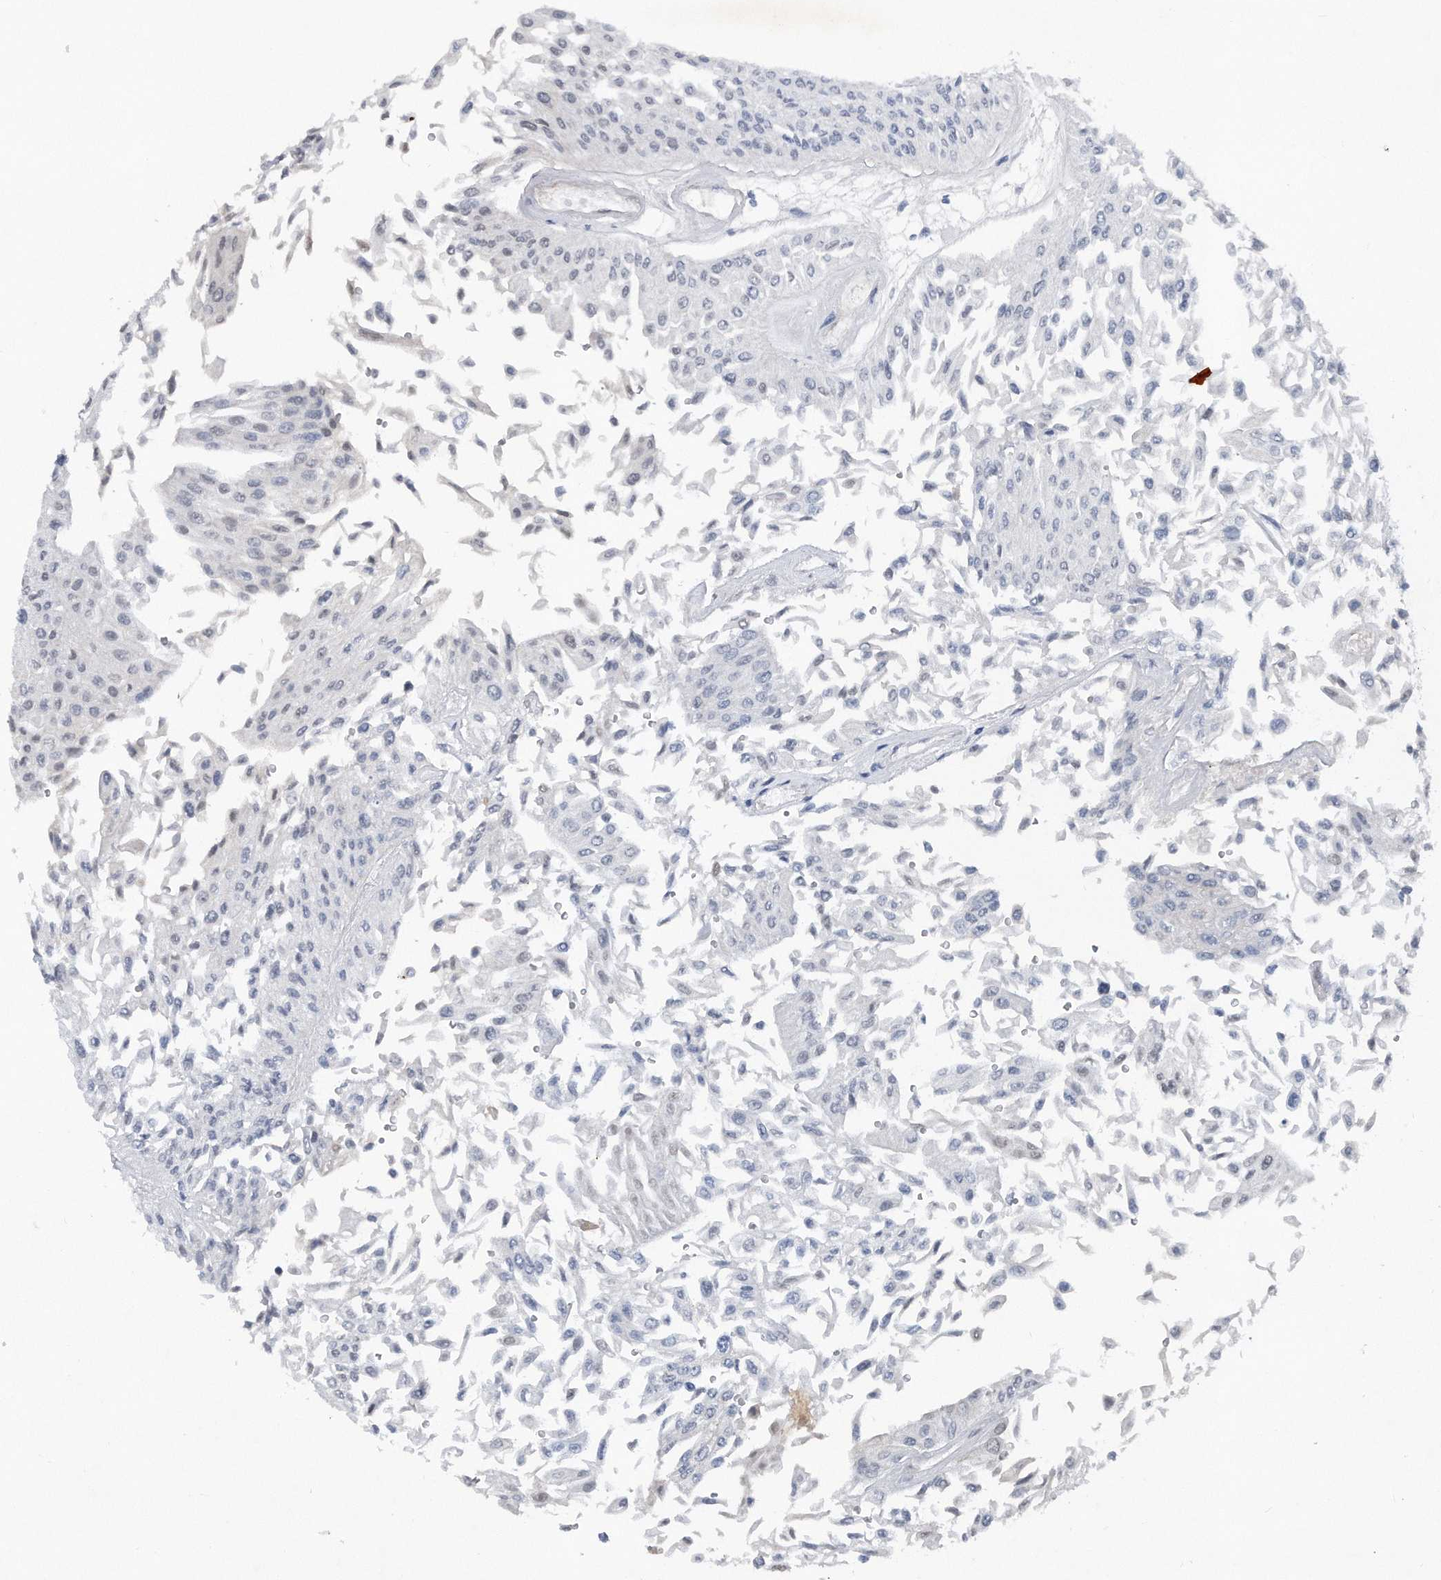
{"staining": {"intensity": "negative", "quantity": "none", "location": "none"}, "tissue": "urothelial cancer", "cell_type": "Tumor cells", "image_type": "cancer", "snomed": [{"axis": "morphology", "description": "Urothelial carcinoma, Low grade"}, {"axis": "topography", "description": "Urinary bladder"}], "caption": "Tumor cells show no significant protein expression in urothelial cancer.", "gene": "TP53INP1", "patient": {"sex": "male", "age": 67}}